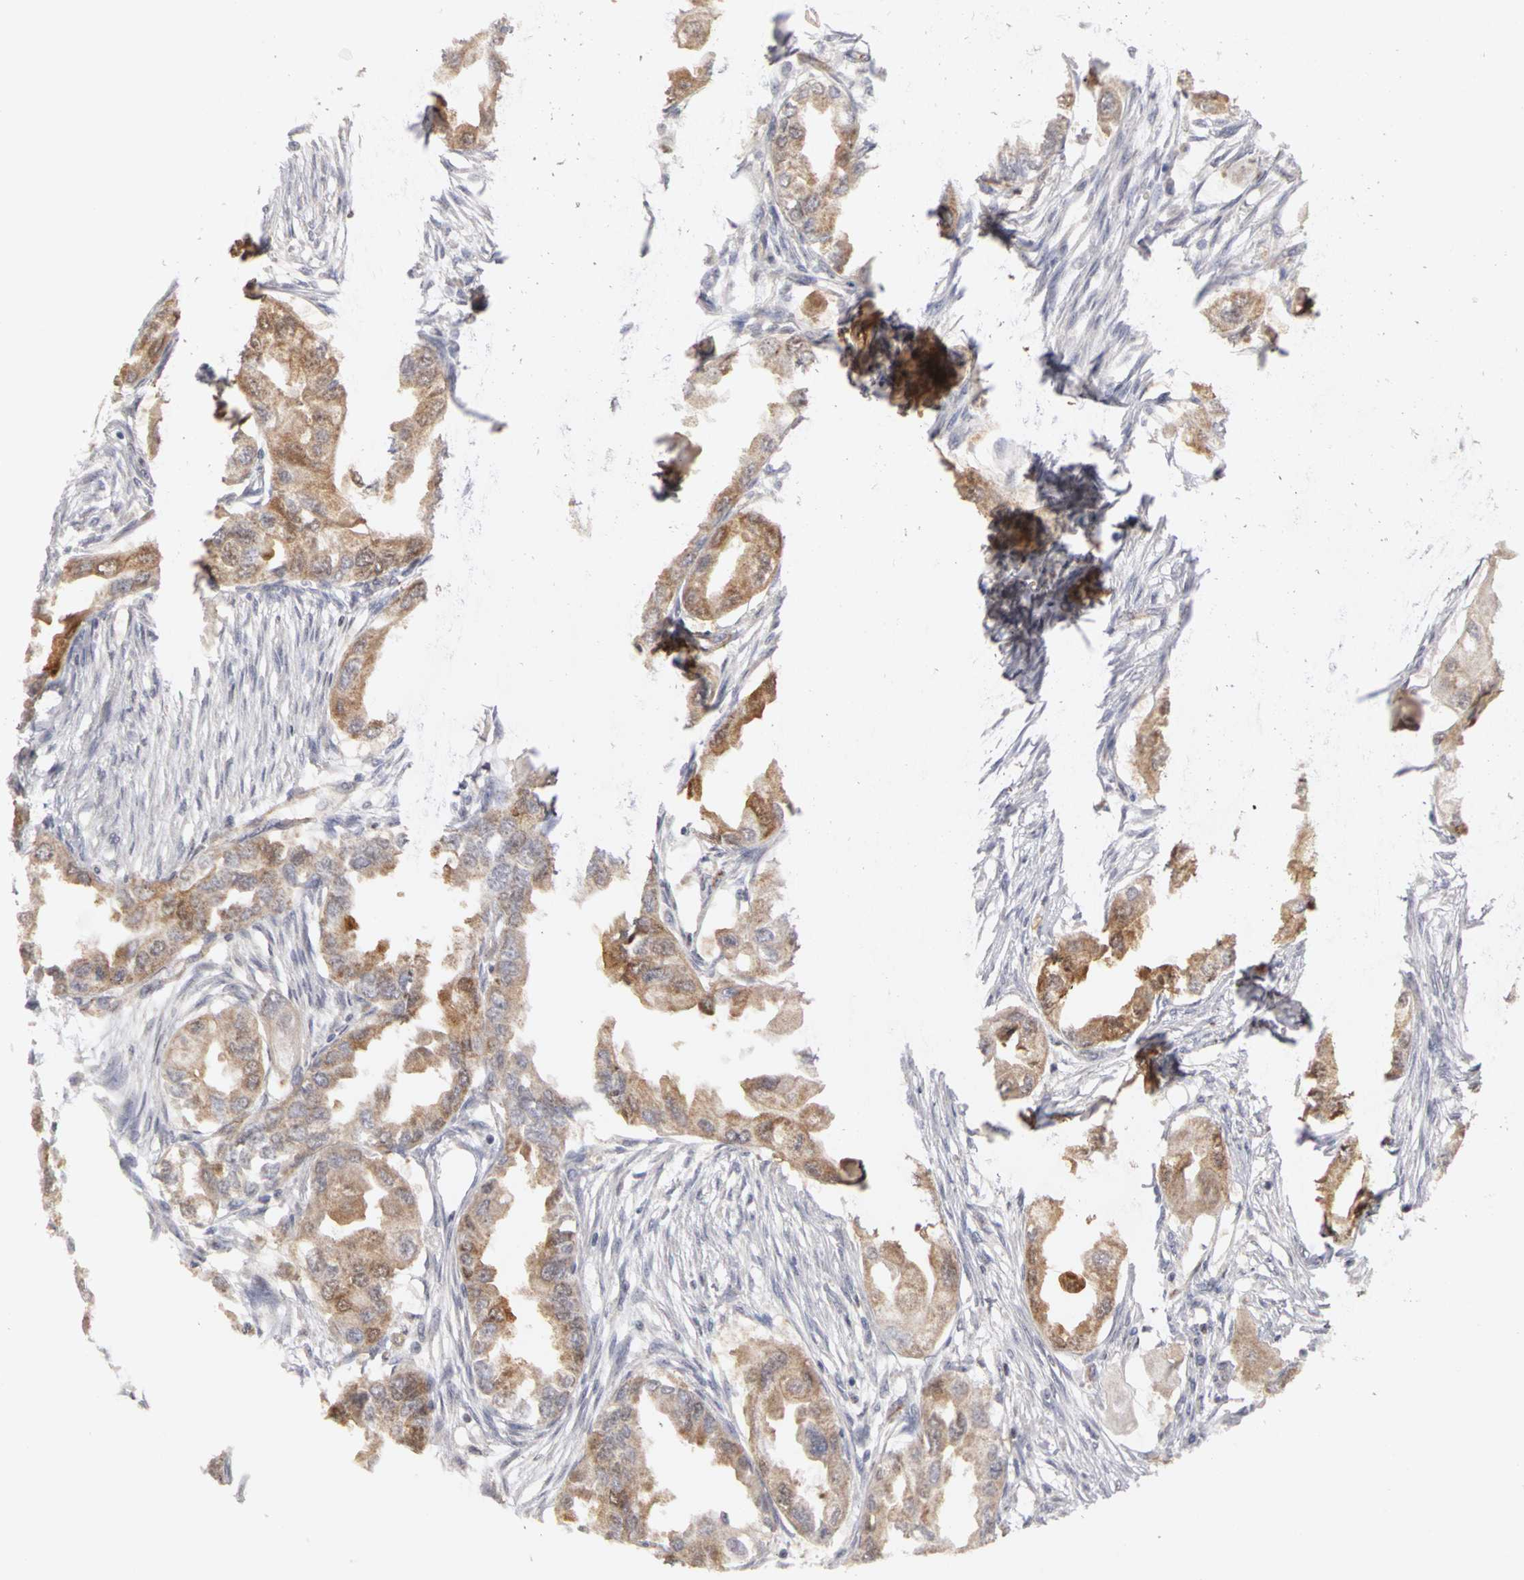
{"staining": {"intensity": "strong", "quantity": ">75%", "location": "cytoplasmic/membranous"}, "tissue": "endometrial cancer", "cell_type": "Tumor cells", "image_type": "cancer", "snomed": [{"axis": "morphology", "description": "Adenocarcinoma, NOS"}, {"axis": "topography", "description": "Endometrium"}], "caption": "Immunohistochemistry (DAB) staining of human endometrial cancer demonstrates strong cytoplasmic/membranous protein staining in about >75% of tumor cells.", "gene": "PLEKHA1", "patient": {"sex": "female", "age": 67}}